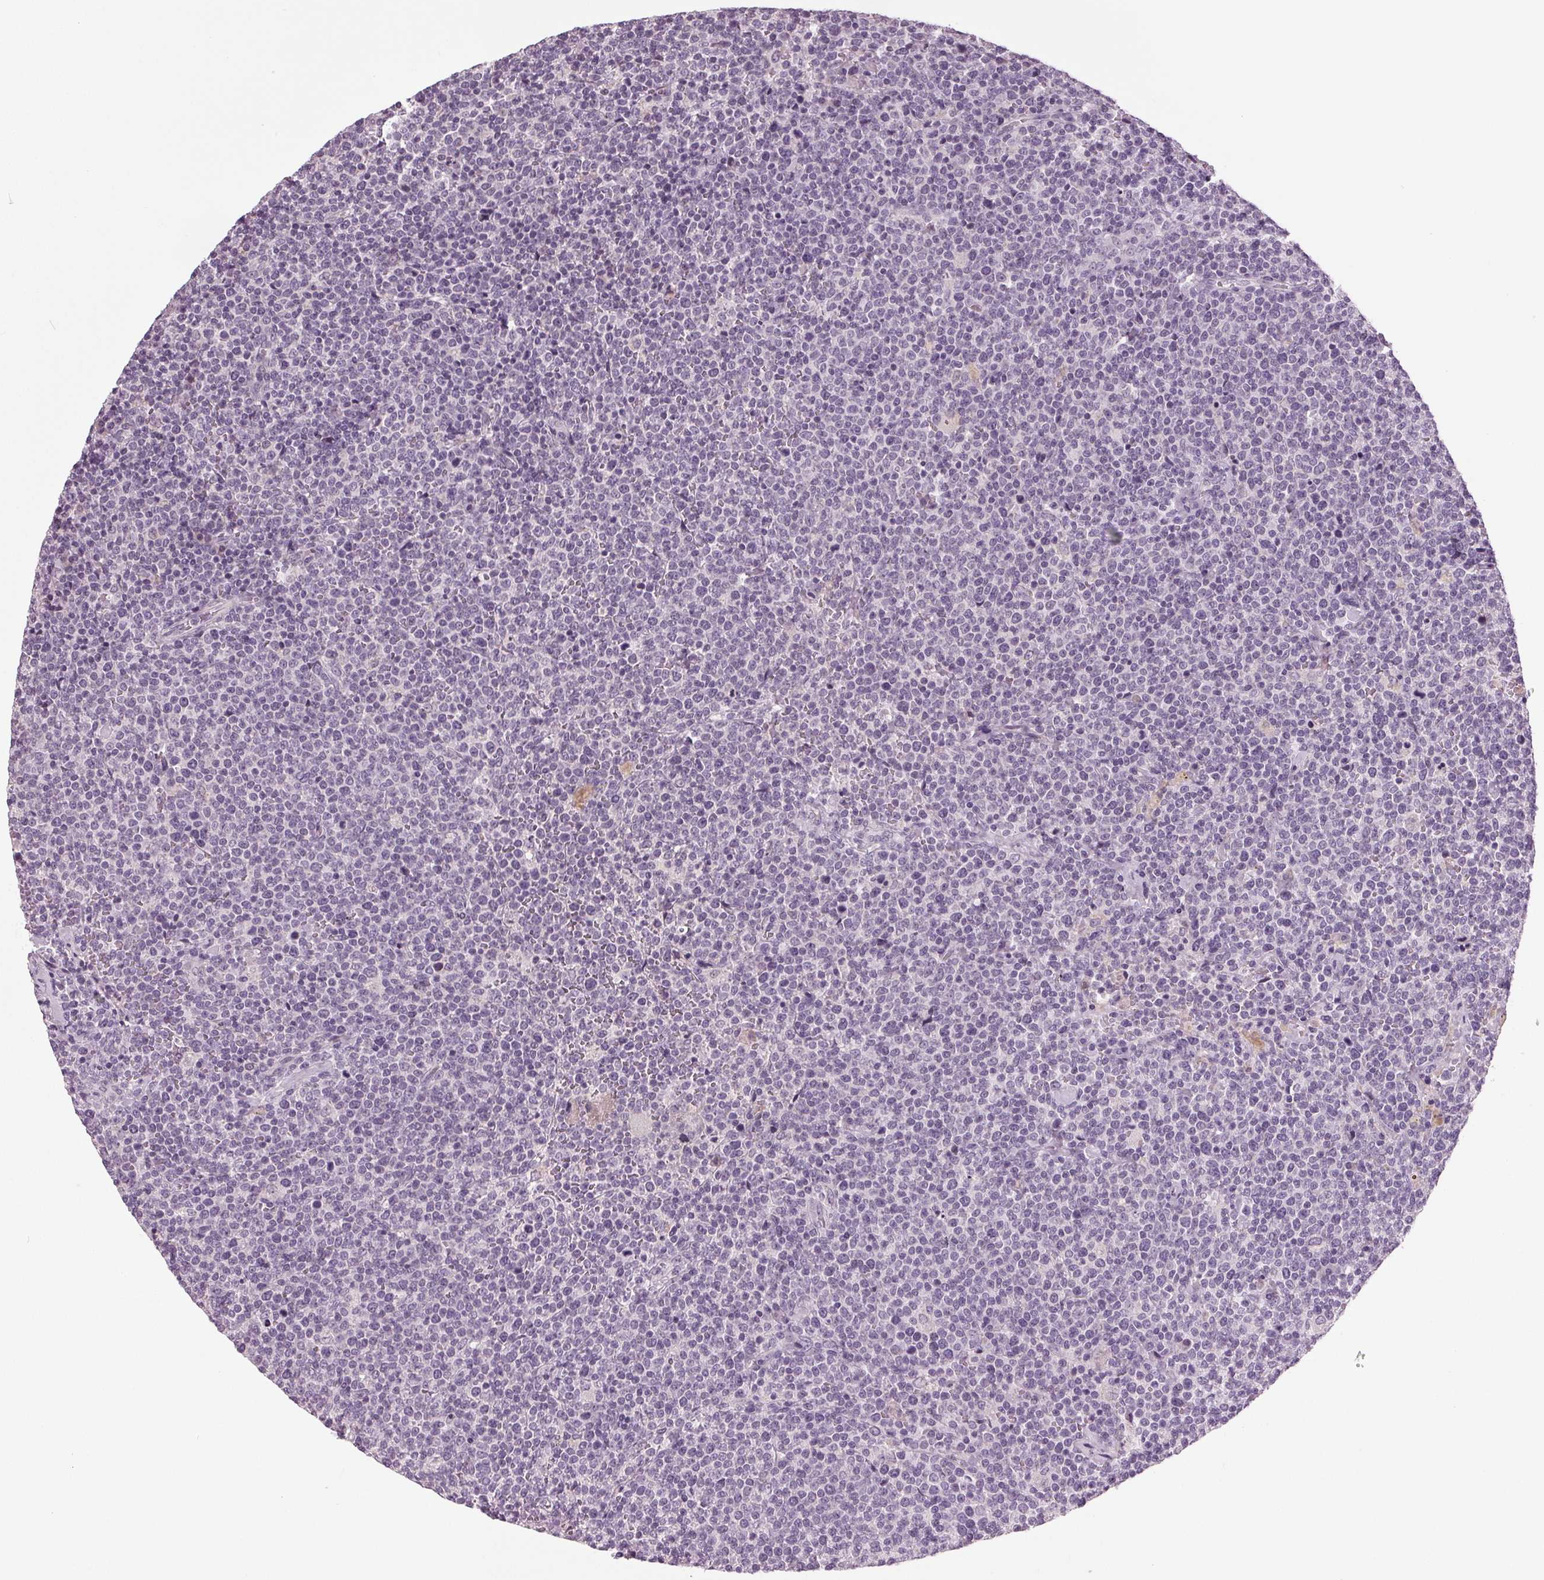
{"staining": {"intensity": "negative", "quantity": "none", "location": "none"}, "tissue": "lymphoma", "cell_type": "Tumor cells", "image_type": "cancer", "snomed": [{"axis": "morphology", "description": "Malignant lymphoma, non-Hodgkin's type, High grade"}, {"axis": "topography", "description": "Lymph node"}], "caption": "A micrograph of human high-grade malignant lymphoma, non-Hodgkin's type is negative for staining in tumor cells. The staining is performed using DAB brown chromogen with nuclei counter-stained in using hematoxylin.", "gene": "DNAH12", "patient": {"sex": "male", "age": 61}}